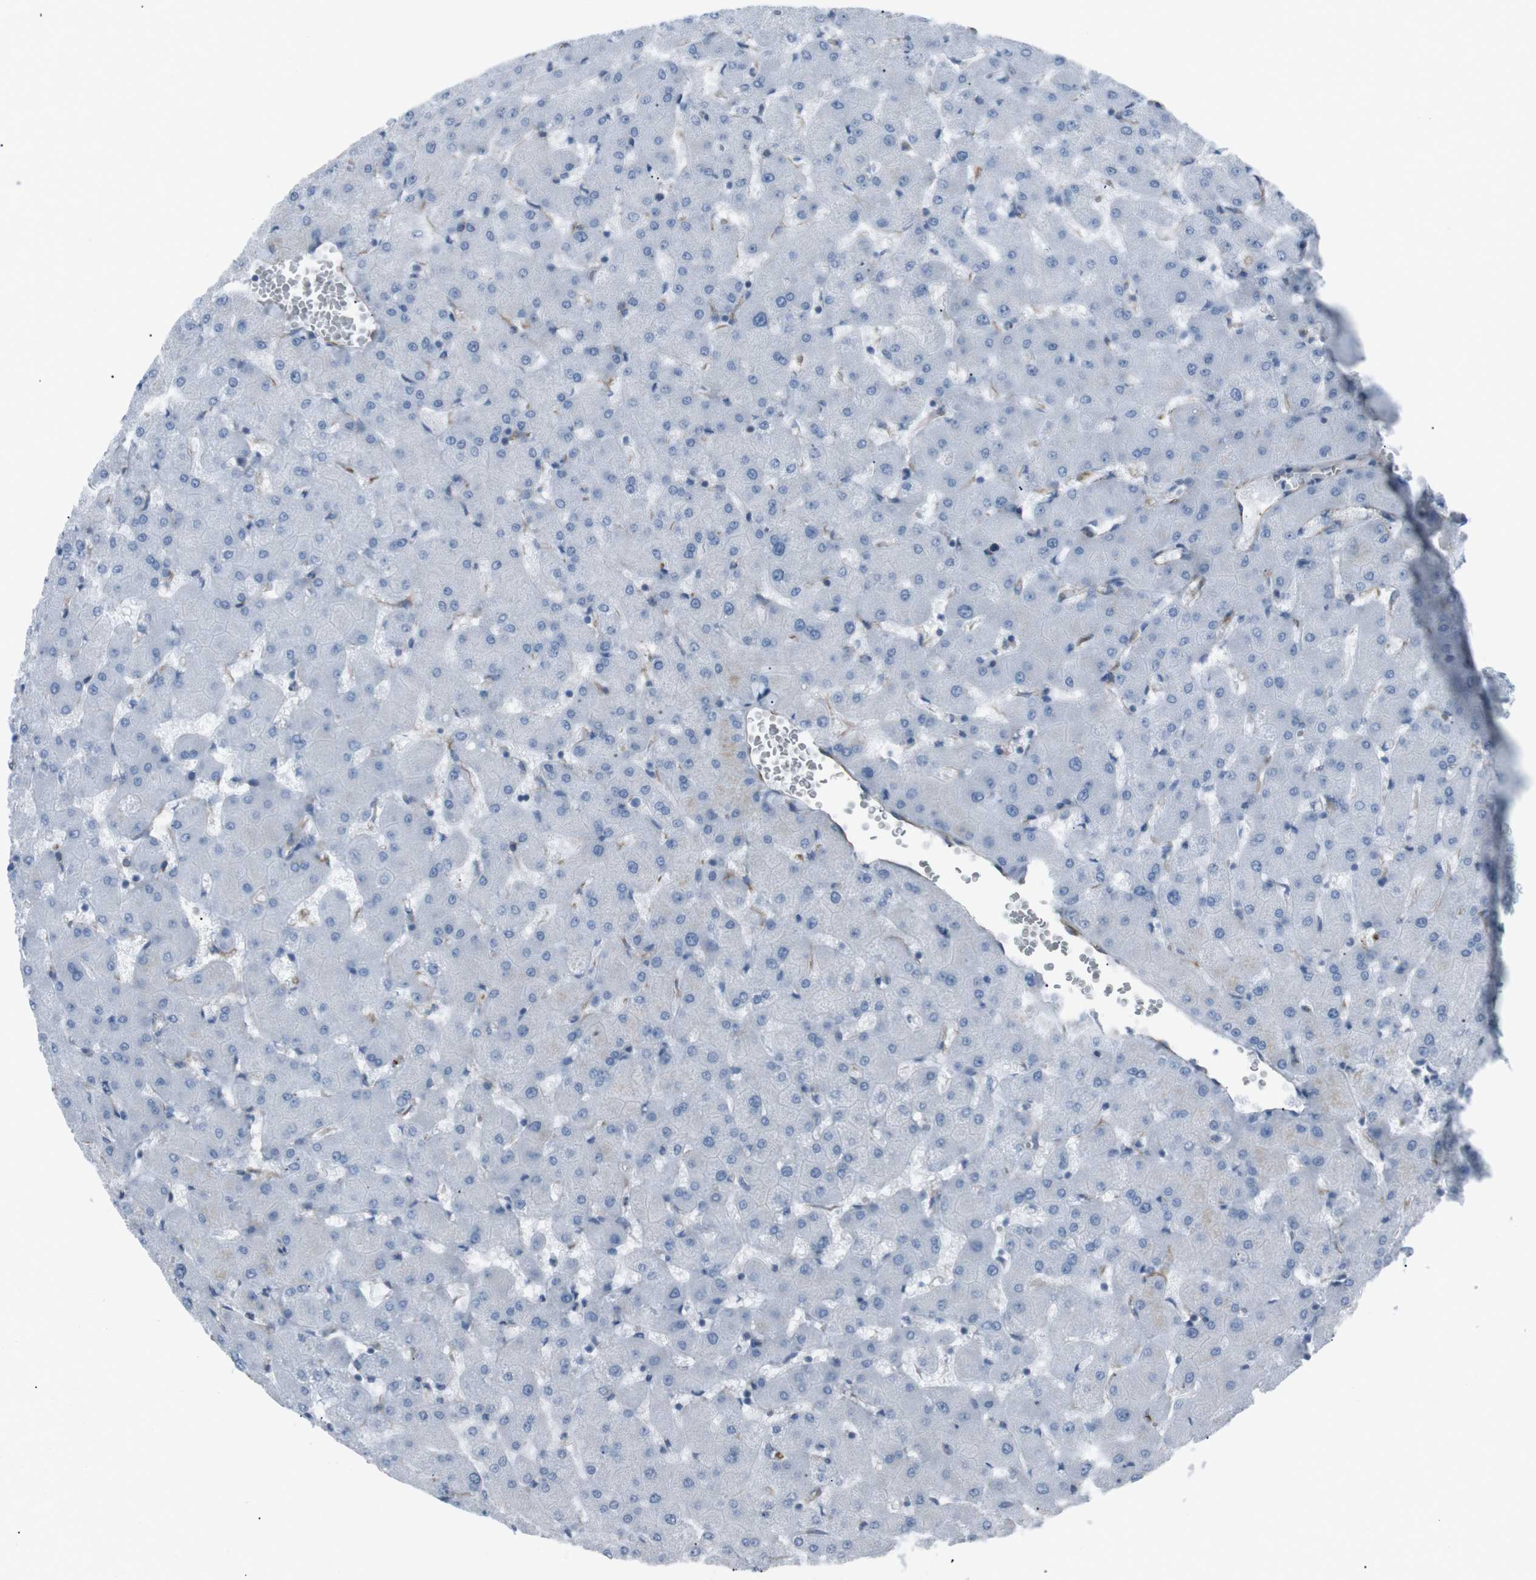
{"staining": {"intensity": "negative", "quantity": "none", "location": "none"}, "tissue": "liver", "cell_type": "Cholangiocytes", "image_type": "normal", "snomed": [{"axis": "morphology", "description": "Normal tissue, NOS"}, {"axis": "topography", "description": "Liver"}], "caption": "A high-resolution micrograph shows immunohistochemistry staining of normal liver, which demonstrates no significant staining in cholangiocytes.", "gene": "ZDHHC6", "patient": {"sex": "female", "age": 63}}